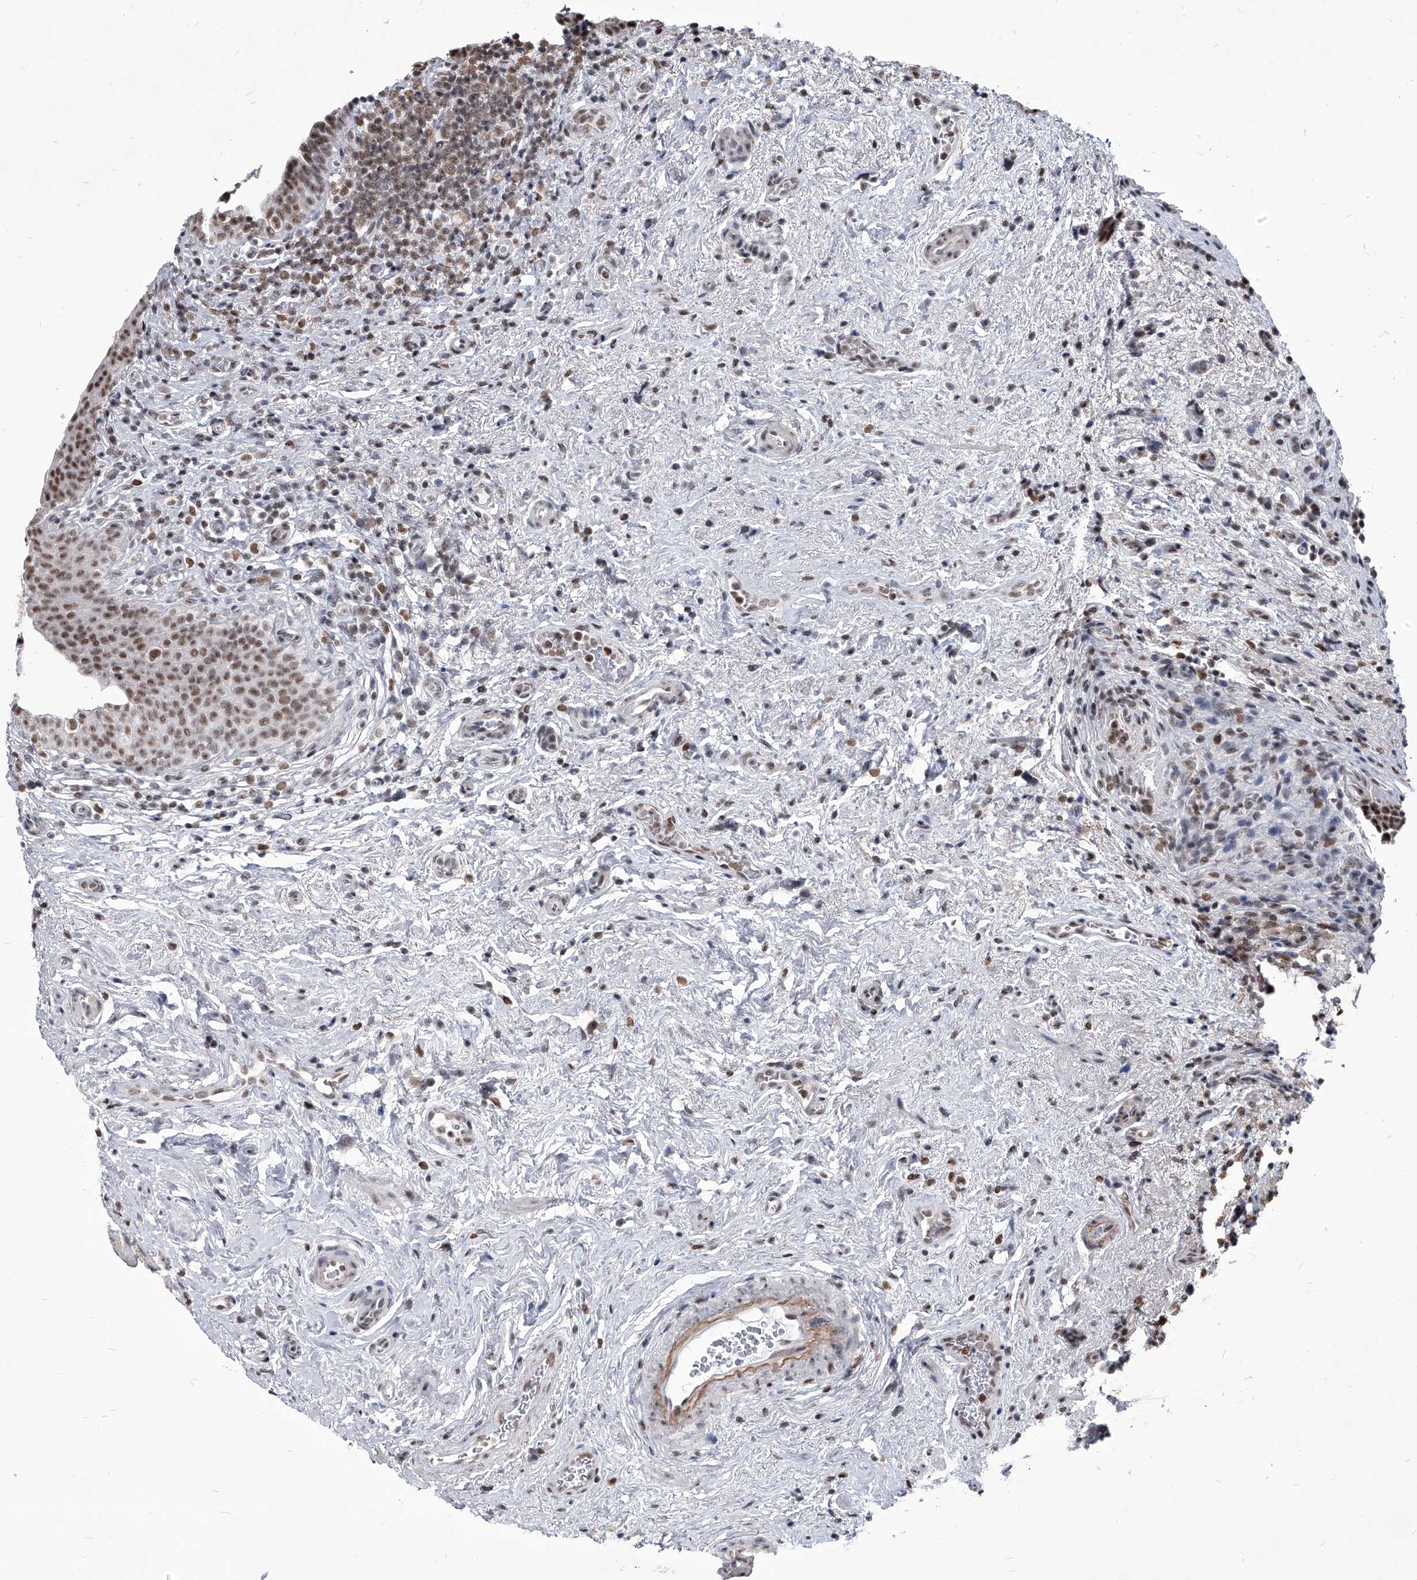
{"staining": {"intensity": "strong", "quantity": ">75%", "location": "nuclear"}, "tissue": "urinary bladder", "cell_type": "Urothelial cells", "image_type": "normal", "snomed": [{"axis": "morphology", "description": "Normal tissue, NOS"}, {"axis": "topography", "description": "Urinary bladder"}], "caption": "Benign urinary bladder was stained to show a protein in brown. There is high levels of strong nuclear staining in approximately >75% of urothelial cells. (brown staining indicates protein expression, while blue staining denotes nuclei).", "gene": "PPIL4", "patient": {"sex": "male", "age": 83}}